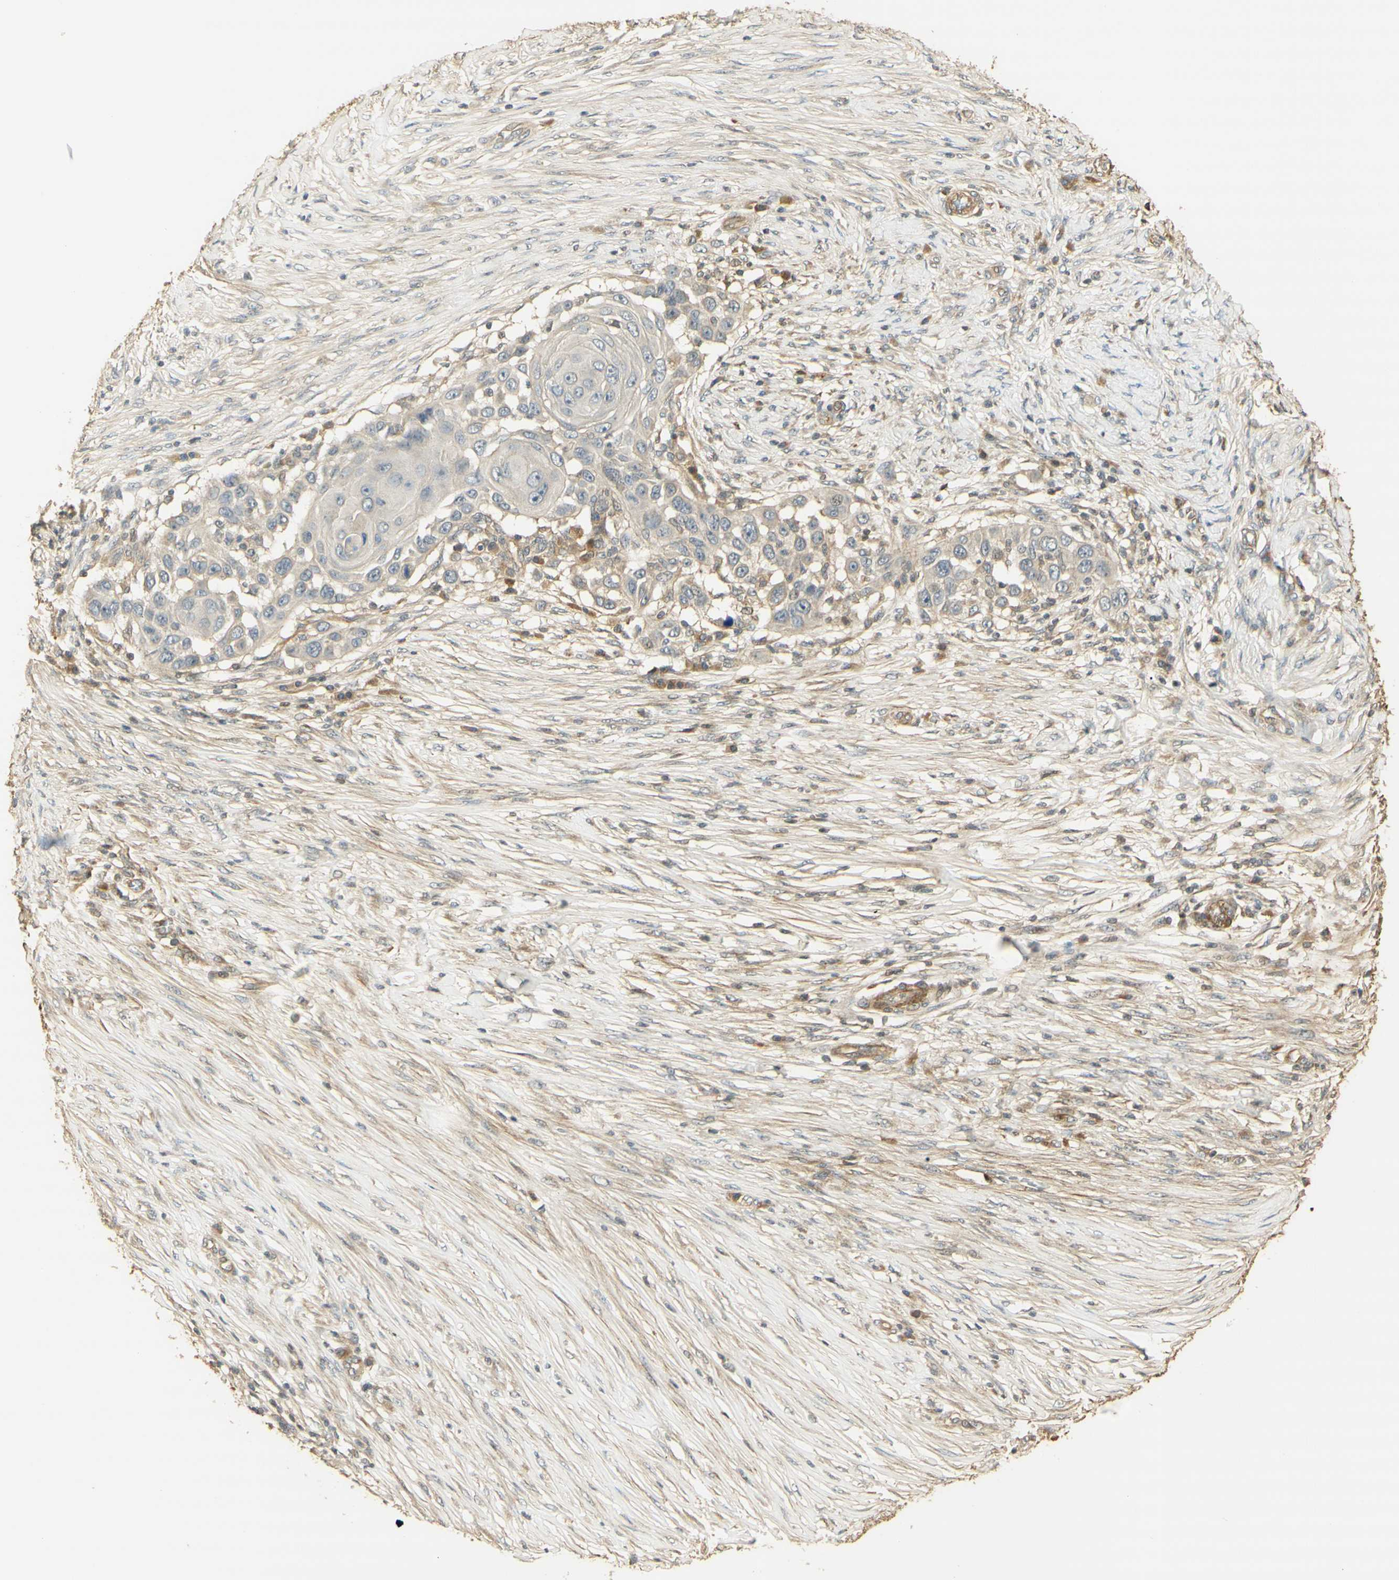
{"staining": {"intensity": "weak", "quantity": "<25%", "location": "cytoplasmic/membranous"}, "tissue": "skin cancer", "cell_type": "Tumor cells", "image_type": "cancer", "snomed": [{"axis": "morphology", "description": "Squamous cell carcinoma, NOS"}, {"axis": "topography", "description": "Skin"}], "caption": "Squamous cell carcinoma (skin) stained for a protein using immunohistochemistry exhibits no staining tumor cells.", "gene": "AGER", "patient": {"sex": "female", "age": 44}}